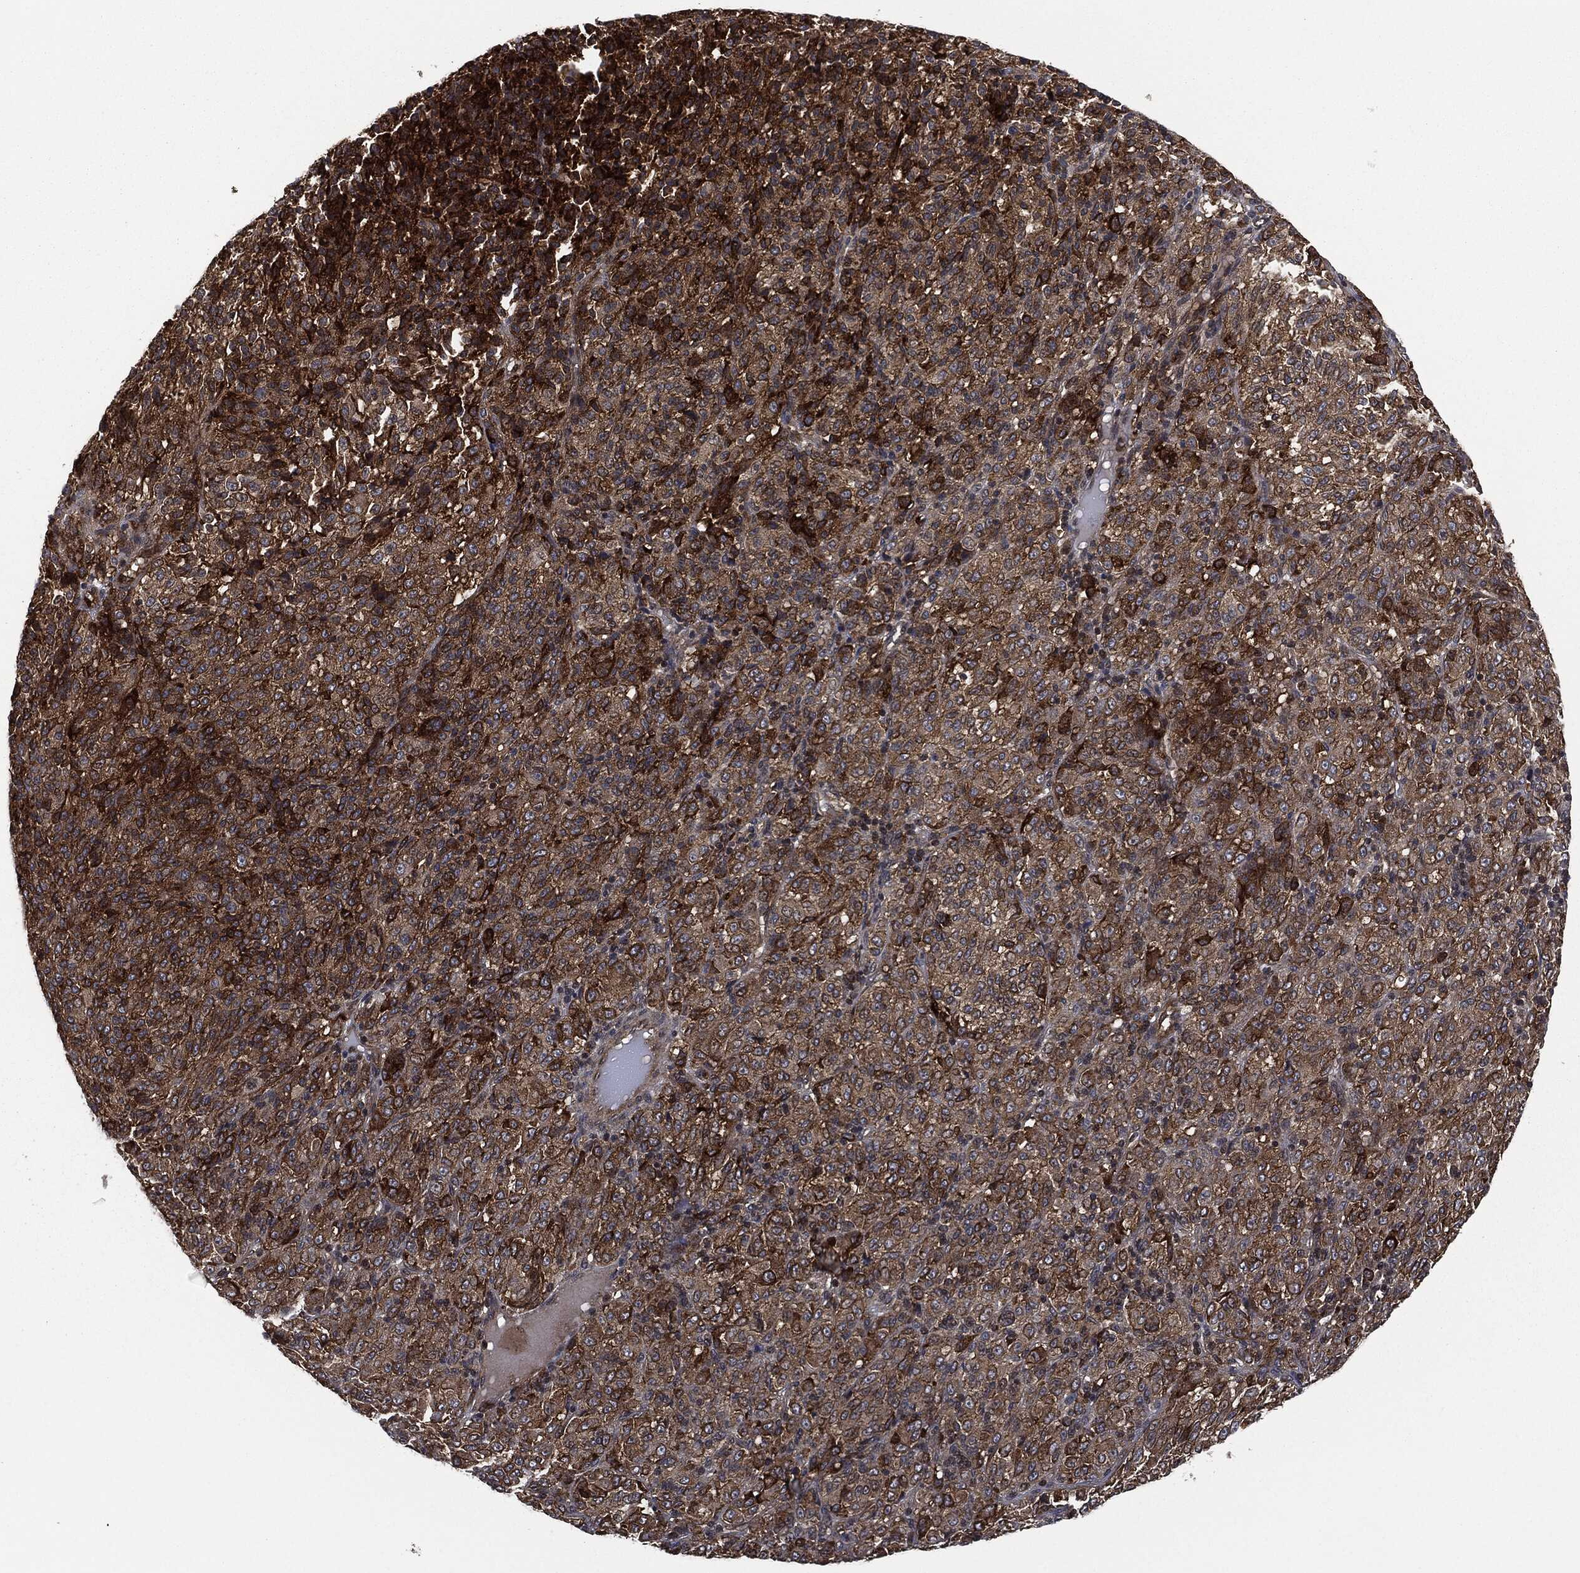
{"staining": {"intensity": "strong", "quantity": "25%-75%", "location": "cytoplasmic/membranous"}, "tissue": "melanoma", "cell_type": "Tumor cells", "image_type": "cancer", "snomed": [{"axis": "morphology", "description": "Malignant melanoma, Metastatic site"}, {"axis": "topography", "description": "Brain"}], "caption": "IHC photomicrograph of human melanoma stained for a protein (brown), which reveals high levels of strong cytoplasmic/membranous staining in about 25%-75% of tumor cells.", "gene": "HRAS", "patient": {"sex": "female", "age": 56}}